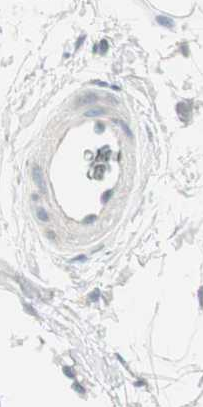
{"staining": {"intensity": "negative", "quantity": "none", "location": "none"}, "tissue": "adipose tissue", "cell_type": "Adipocytes", "image_type": "normal", "snomed": [{"axis": "morphology", "description": "Normal tissue, NOS"}, {"axis": "topography", "description": "Soft tissue"}], "caption": "Human adipose tissue stained for a protein using immunohistochemistry displays no staining in adipocytes.", "gene": "PDZK1", "patient": {"sex": "male", "age": 72}}